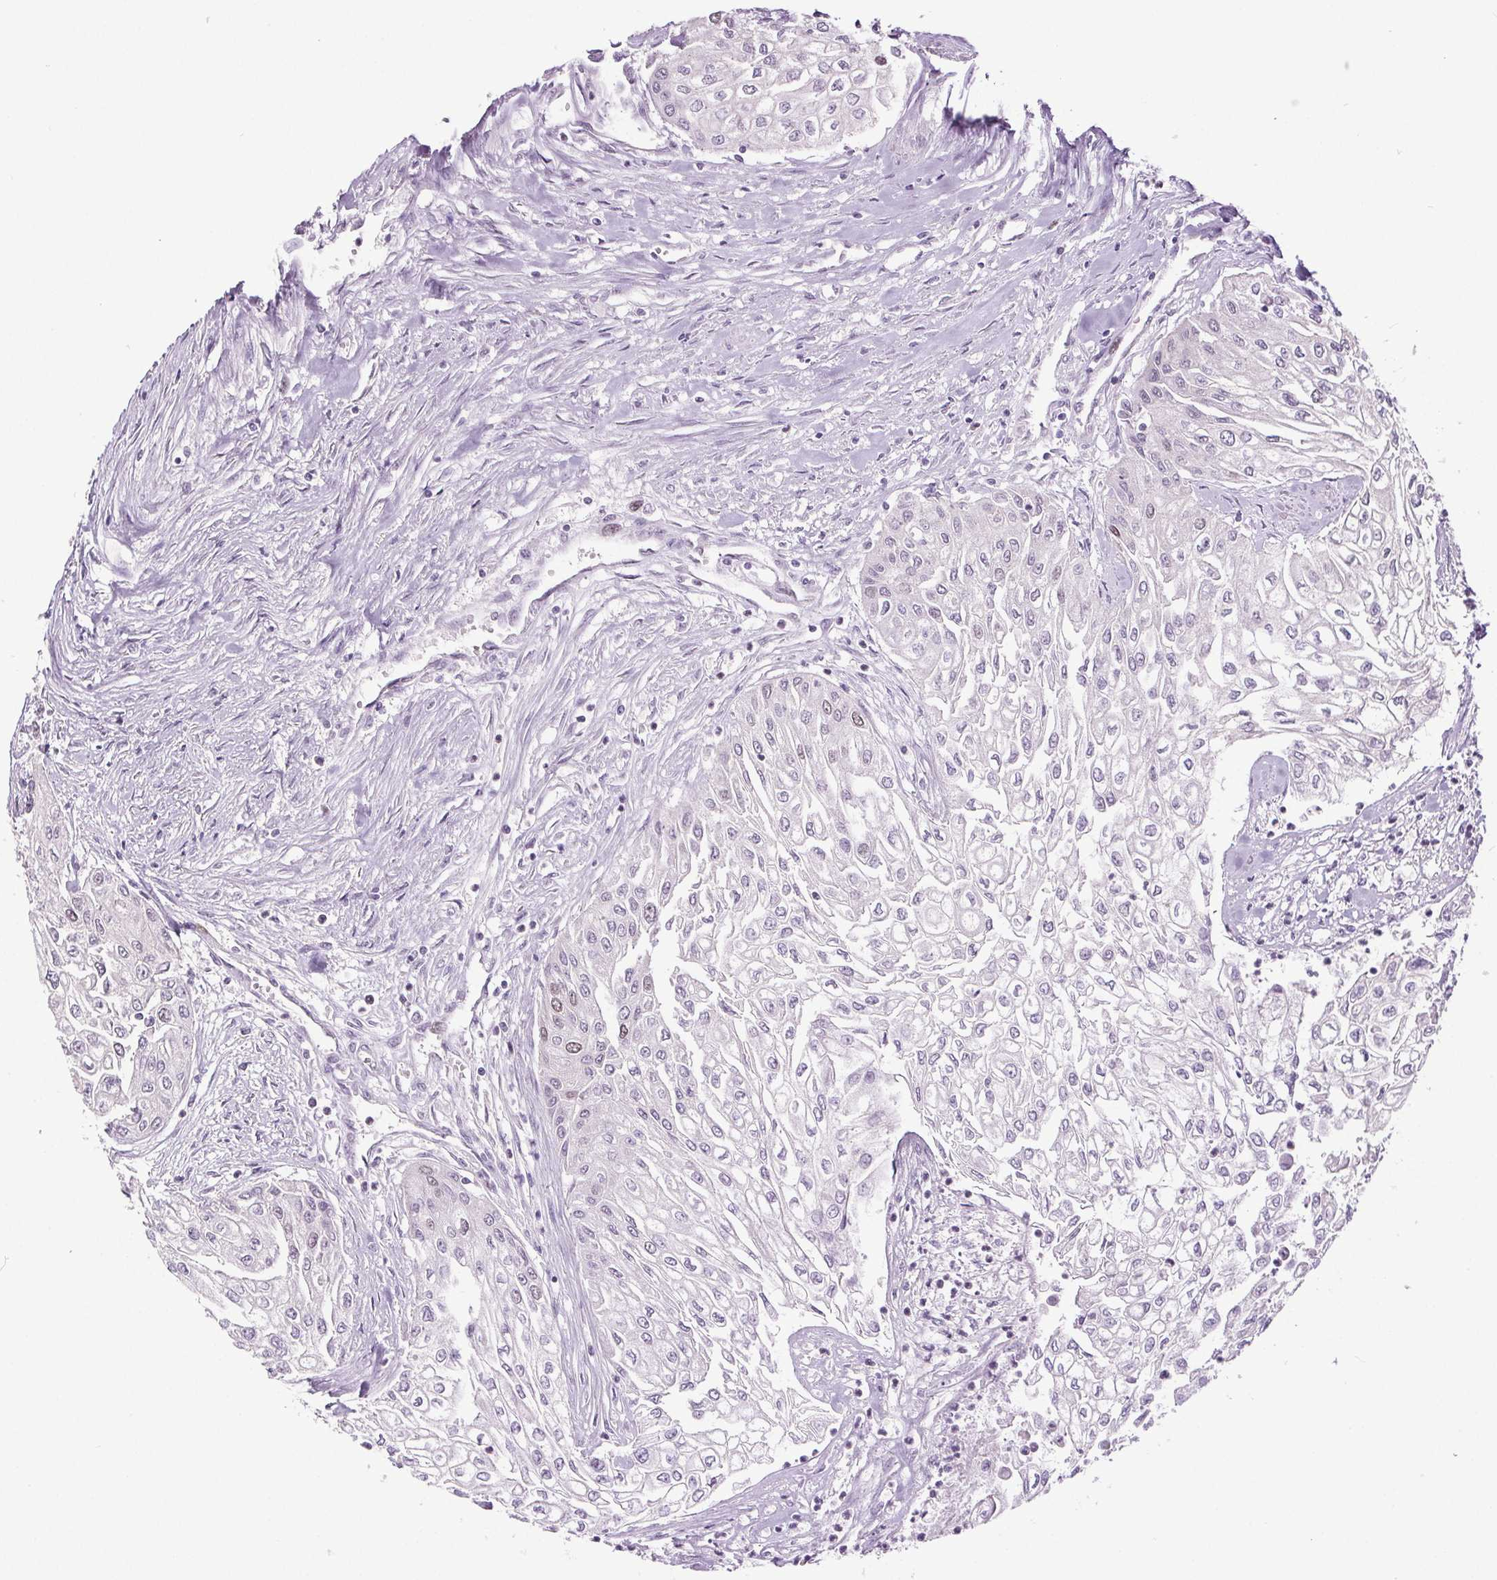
{"staining": {"intensity": "negative", "quantity": "none", "location": "none"}, "tissue": "urothelial cancer", "cell_type": "Tumor cells", "image_type": "cancer", "snomed": [{"axis": "morphology", "description": "Urothelial carcinoma, High grade"}, {"axis": "topography", "description": "Urinary bladder"}], "caption": "Protein analysis of urothelial cancer shows no significant positivity in tumor cells.", "gene": "CENPF", "patient": {"sex": "male", "age": 62}}